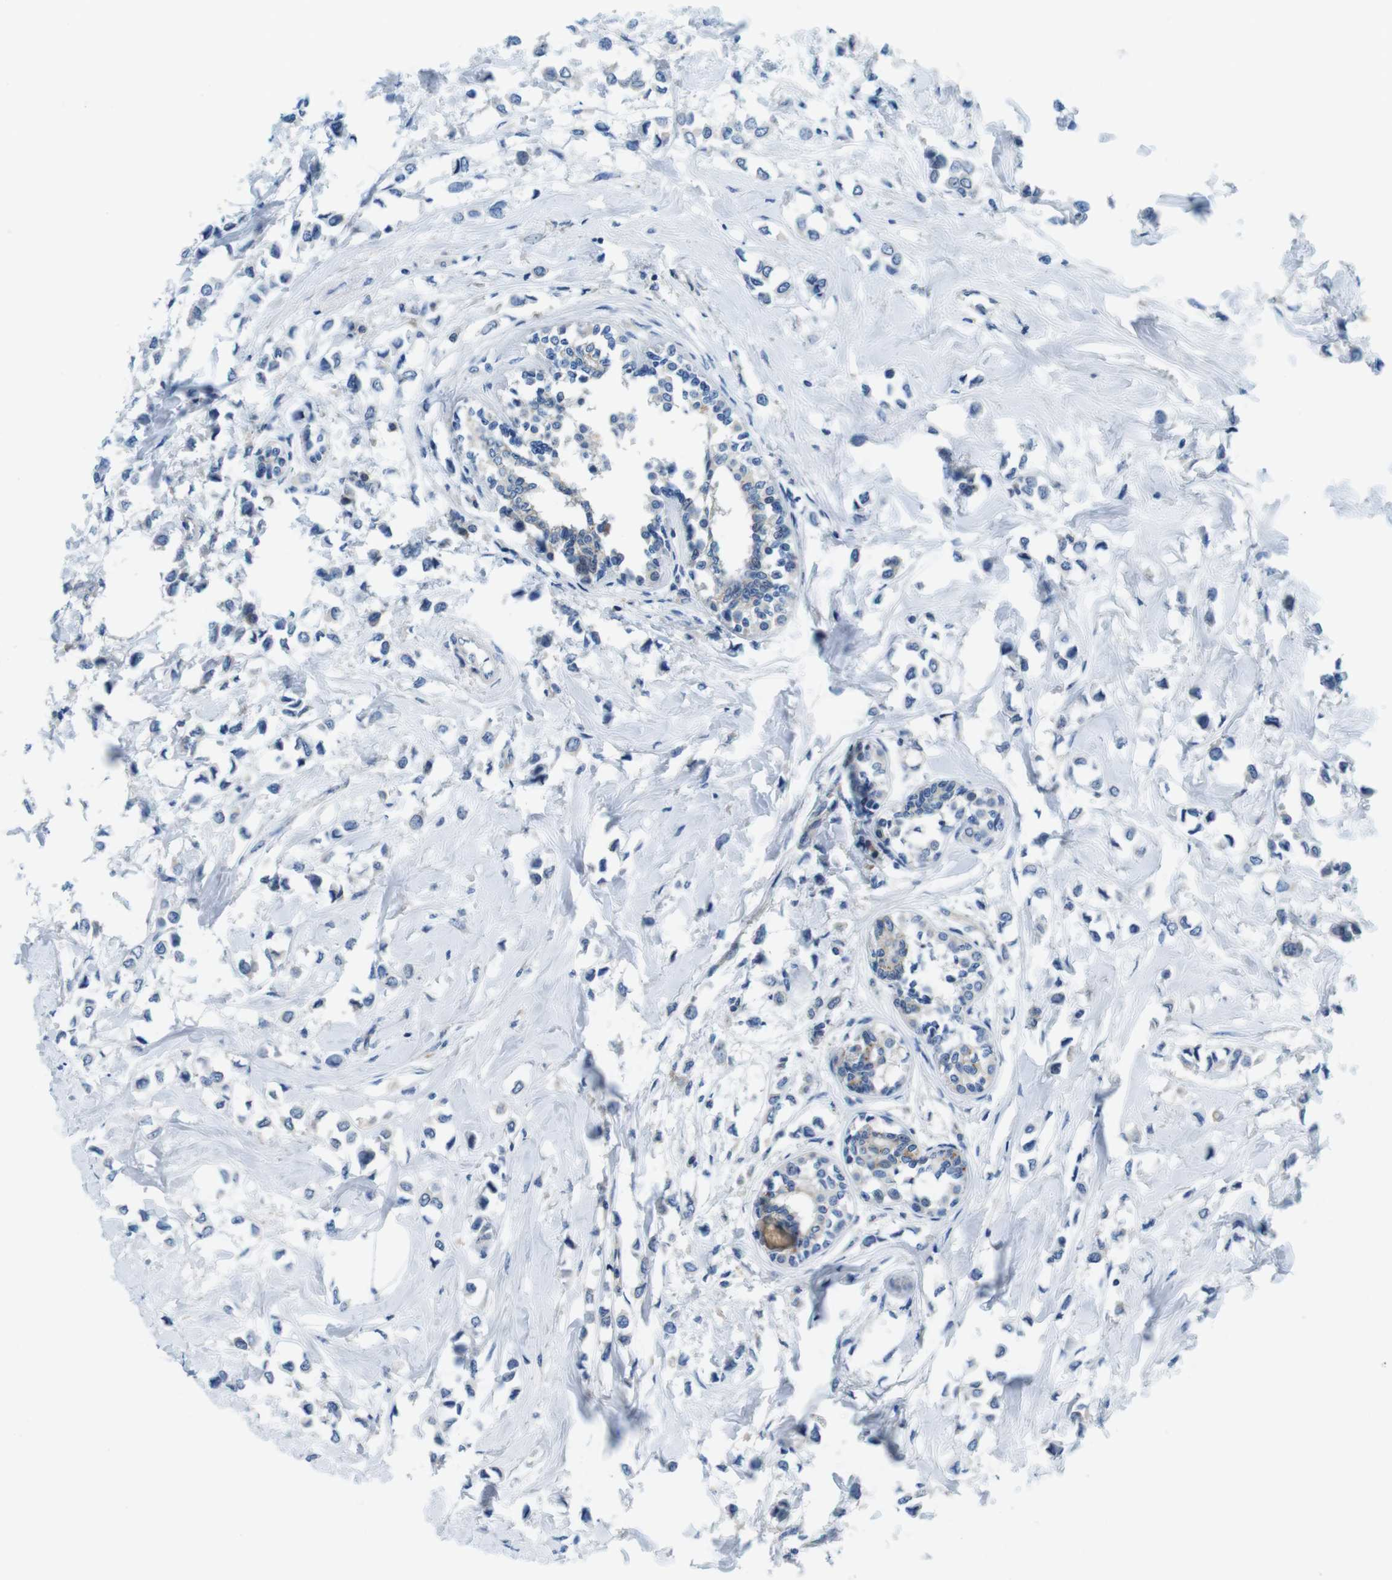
{"staining": {"intensity": "negative", "quantity": "none", "location": "none"}, "tissue": "breast cancer", "cell_type": "Tumor cells", "image_type": "cancer", "snomed": [{"axis": "morphology", "description": "Lobular carcinoma"}, {"axis": "topography", "description": "Breast"}], "caption": "High power microscopy histopathology image of an immunohistochemistry micrograph of breast cancer (lobular carcinoma), revealing no significant staining in tumor cells.", "gene": "DENND4C", "patient": {"sex": "female", "age": 51}}